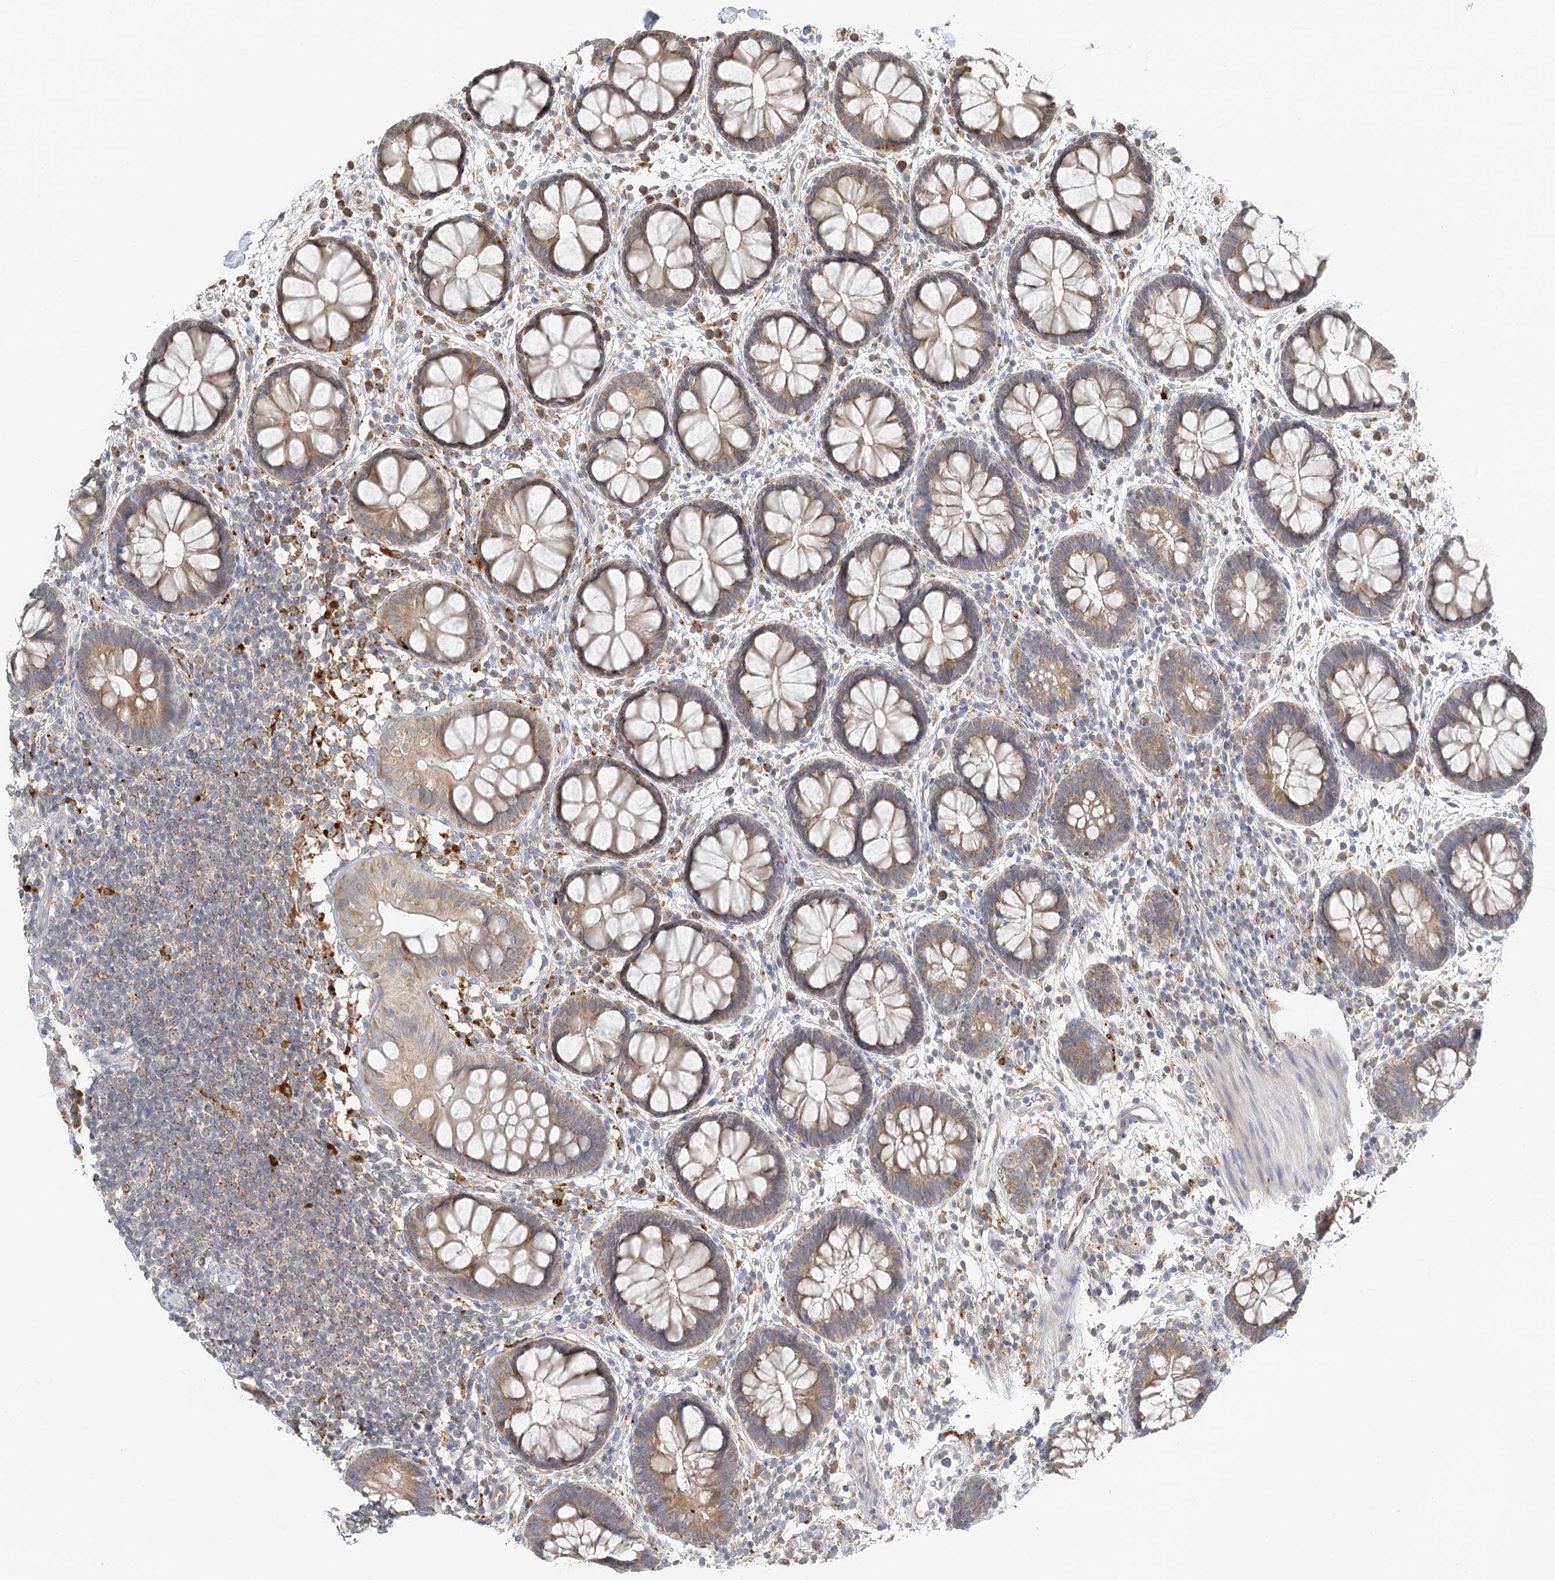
{"staining": {"intensity": "weak", "quantity": ">75%", "location": "cytoplasmic/membranous"}, "tissue": "rectum", "cell_type": "Glandular cells", "image_type": "normal", "snomed": [{"axis": "morphology", "description": "Normal tissue, NOS"}, {"axis": "topography", "description": "Rectum"}], "caption": "Immunohistochemistry (IHC) photomicrograph of benign rectum: human rectum stained using immunohistochemistry (IHC) displays low levels of weak protein expression localized specifically in the cytoplasmic/membranous of glandular cells, appearing as a cytoplasmic/membranous brown color.", "gene": "VSIG1", "patient": {"sex": "female", "age": 24}}